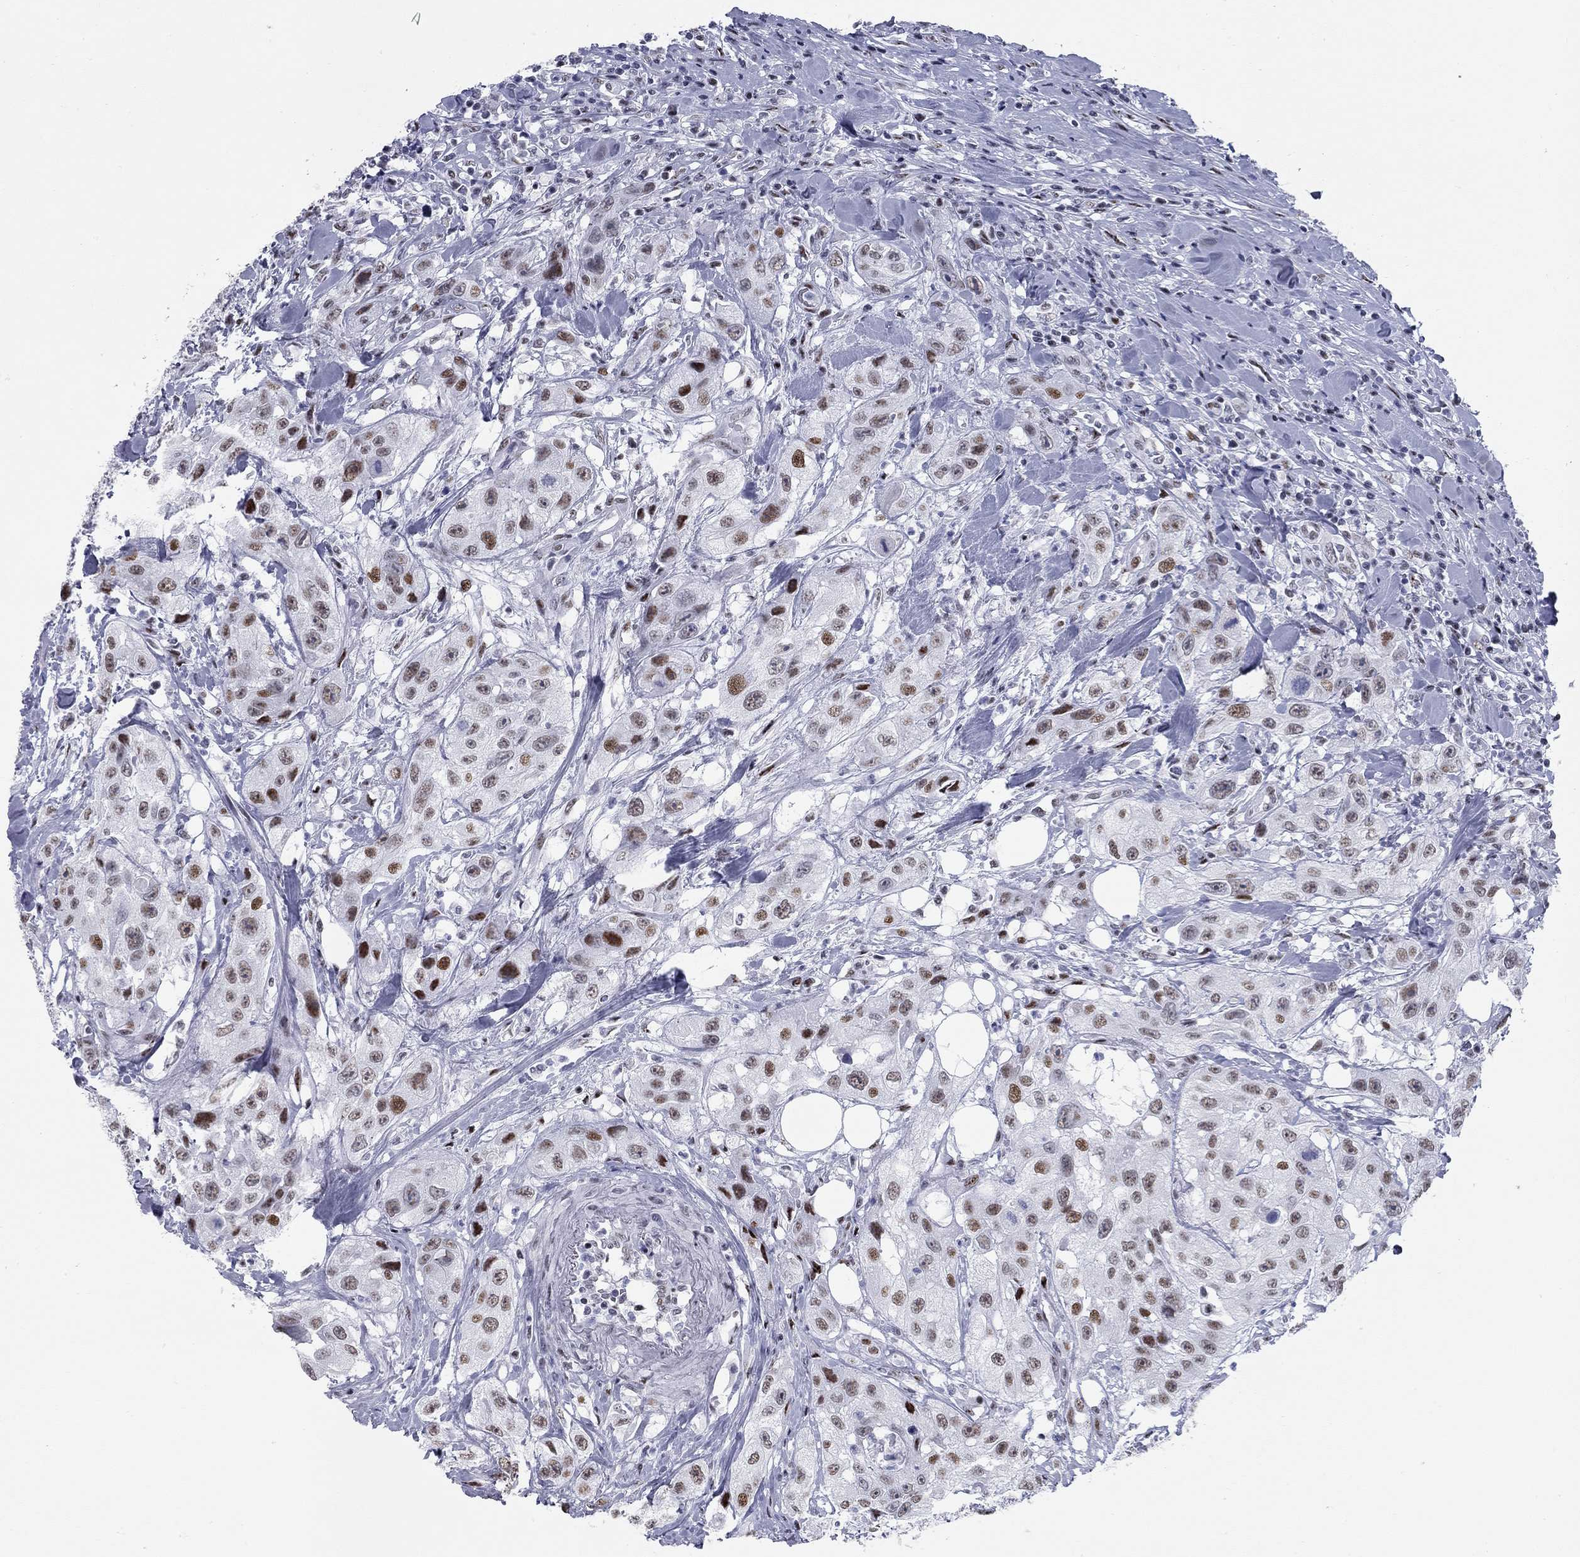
{"staining": {"intensity": "moderate", "quantity": ">75%", "location": "nuclear"}, "tissue": "urothelial cancer", "cell_type": "Tumor cells", "image_type": "cancer", "snomed": [{"axis": "morphology", "description": "Urothelial carcinoma, High grade"}, {"axis": "topography", "description": "Urinary bladder"}], "caption": "Immunohistochemistry (IHC) of high-grade urothelial carcinoma reveals medium levels of moderate nuclear staining in approximately >75% of tumor cells. The staining is performed using DAB brown chromogen to label protein expression. The nuclei are counter-stained blue using hematoxylin.", "gene": "ASF1B", "patient": {"sex": "male", "age": 79}}